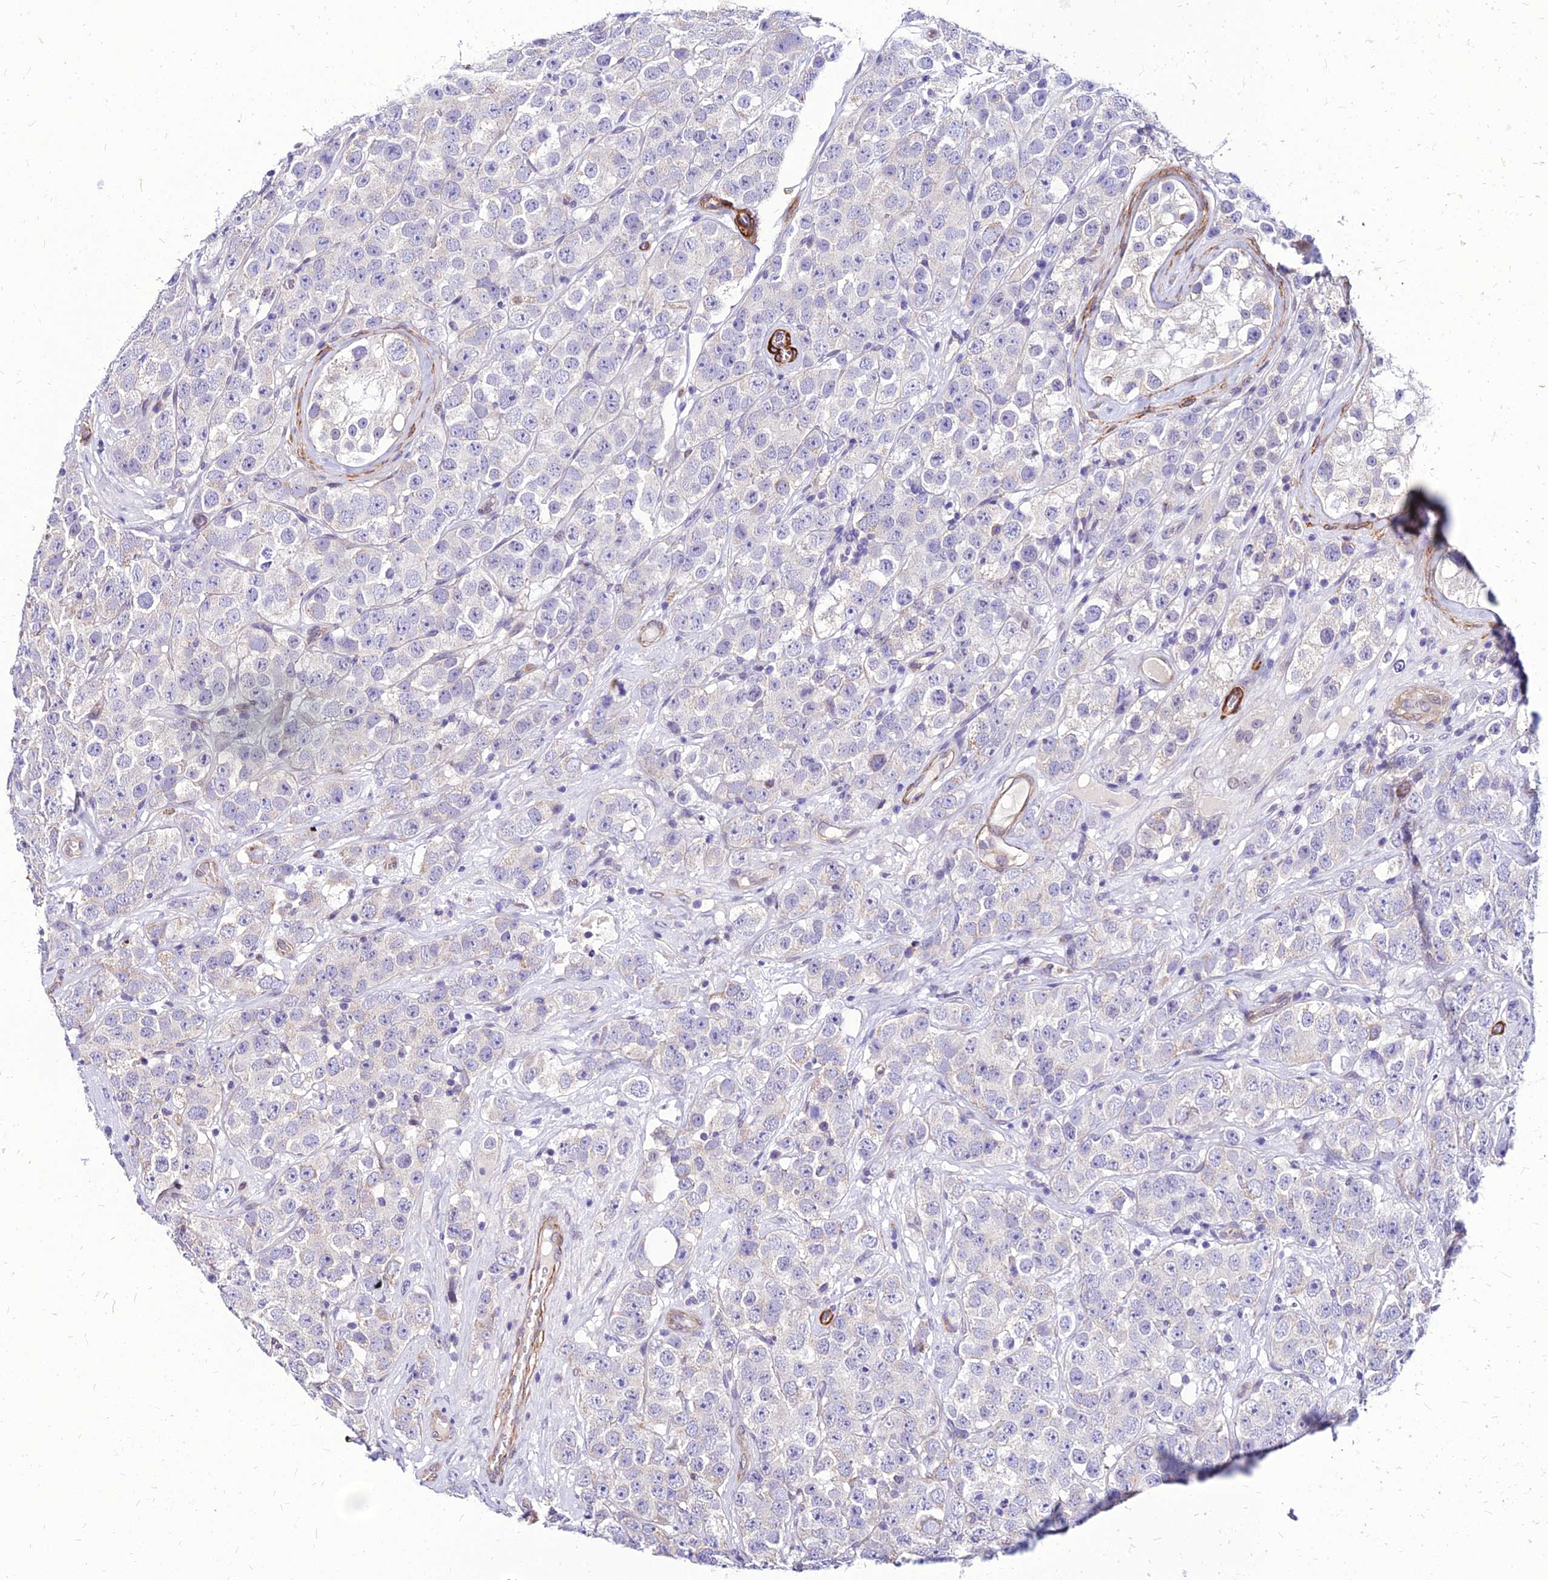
{"staining": {"intensity": "negative", "quantity": "none", "location": "none"}, "tissue": "testis cancer", "cell_type": "Tumor cells", "image_type": "cancer", "snomed": [{"axis": "morphology", "description": "Seminoma, NOS"}, {"axis": "topography", "description": "Testis"}], "caption": "IHC of testis cancer (seminoma) exhibits no expression in tumor cells.", "gene": "YEATS2", "patient": {"sex": "male", "age": 28}}